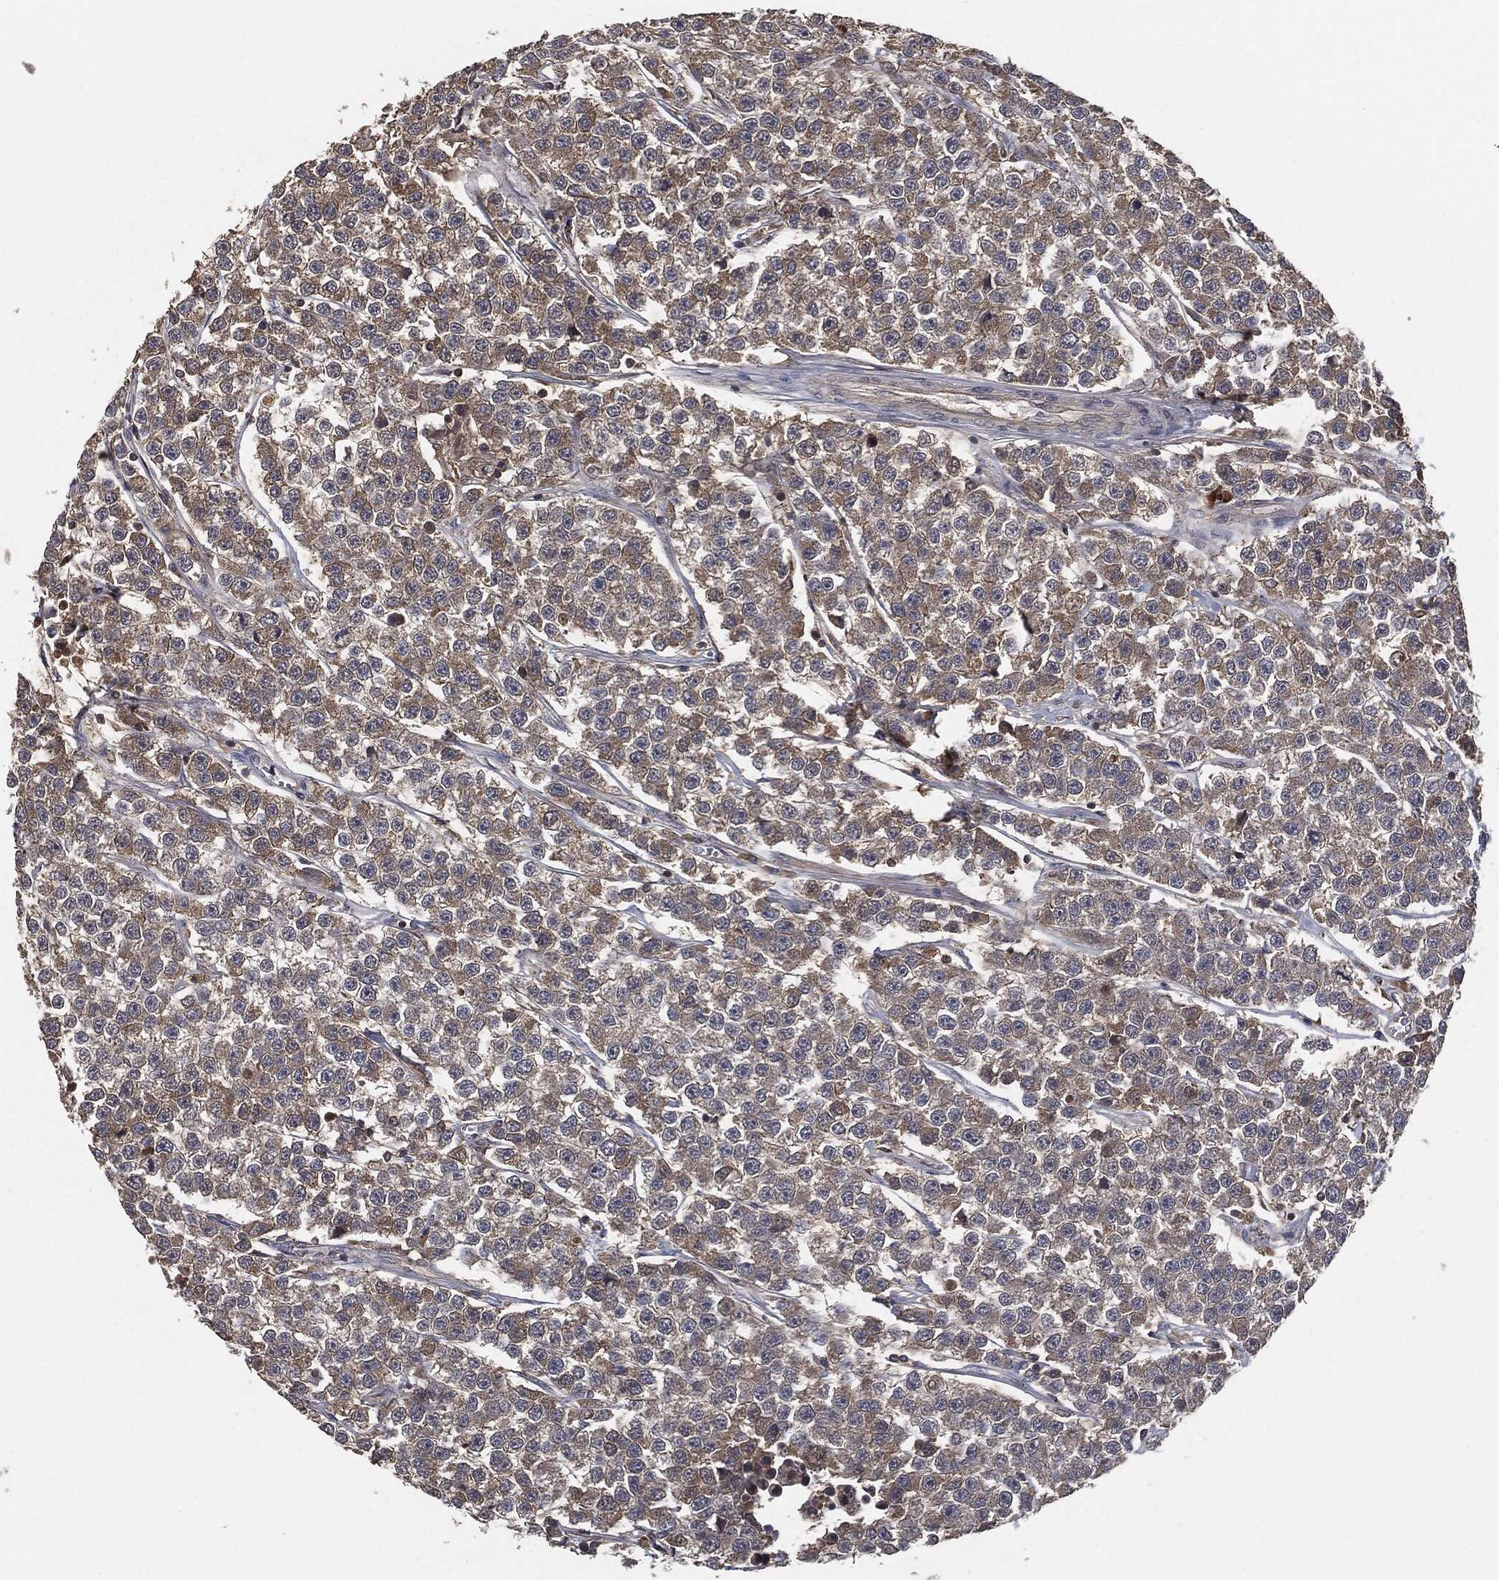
{"staining": {"intensity": "weak", "quantity": "<25%", "location": "cytoplasmic/membranous"}, "tissue": "testis cancer", "cell_type": "Tumor cells", "image_type": "cancer", "snomed": [{"axis": "morphology", "description": "Seminoma, NOS"}, {"axis": "topography", "description": "Testis"}], "caption": "The histopathology image demonstrates no significant staining in tumor cells of testis cancer.", "gene": "ERBIN", "patient": {"sex": "male", "age": 59}}